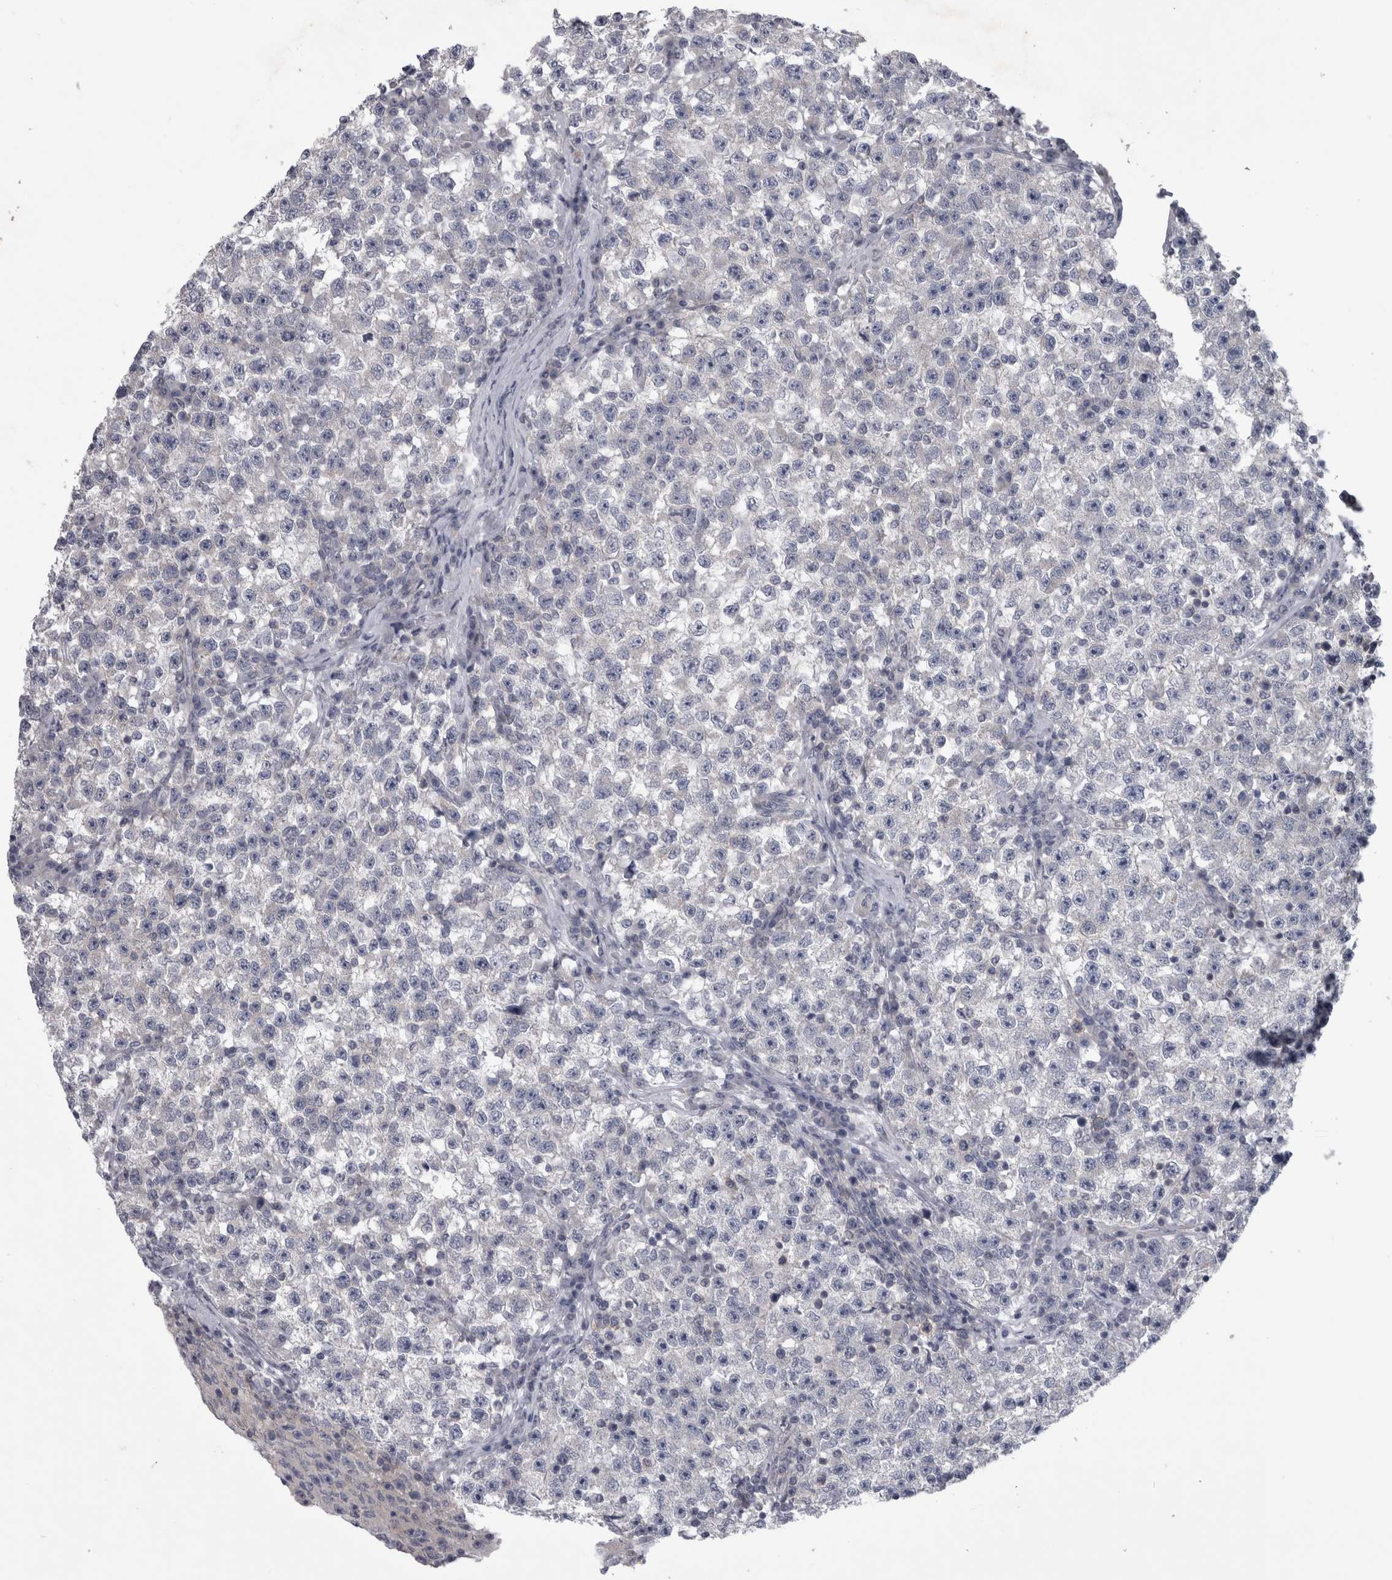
{"staining": {"intensity": "negative", "quantity": "none", "location": "none"}, "tissue": "testis cancer", "cell_type": "Tumor cells", "image_type": "cancer", "snomed": [{"axis": "morphology", "description": "Seminoma, NOS"}, {"axis": "topography", "description": "Testis"}], "caption": "Tumor cells are negative for protein expression in human testis cancer (seminoma). Nuclei are stained in blue.", "gene": "PRRC2C", "patient": {"sex": "male", "age": 22}}